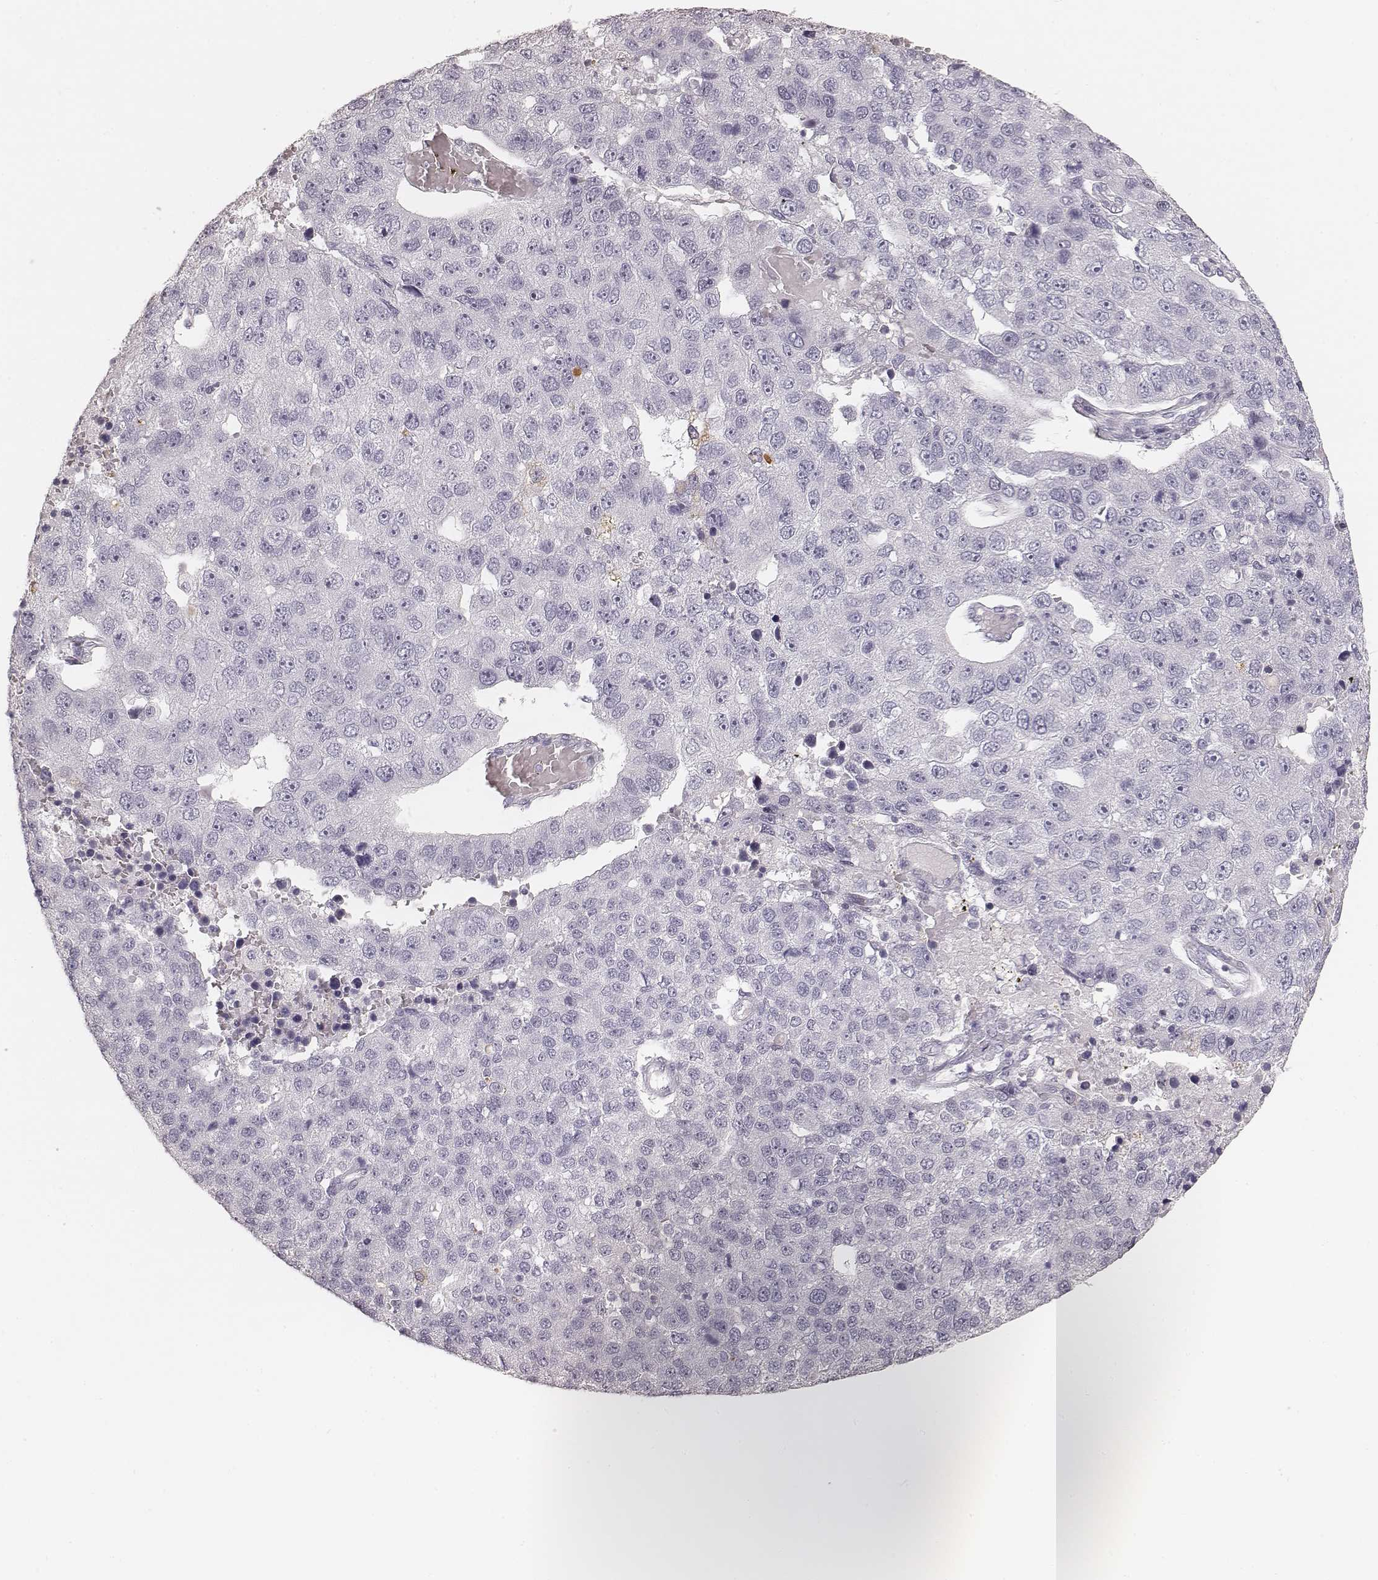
{"staining": {"intensity": "negative", "quantity": "none", "location": "none"}, "tissue": "pancreatic cancer", "cell_type": "Tumor cells", "image_type": "cancer", "snomed": [{"axis": "morphology", "description": "Adenocarcinoma, NOS"}, {"axis": "topography", "description": "Pancreas"}], "caption": "Immunohistochemistry histopathology image of neoplastic tissue: pancreatic cancer stained with DAB reveals no significant protein staining in tumor cells.", "gene": "HNF4G", "patient": {"sex": "female", "age": 61}}